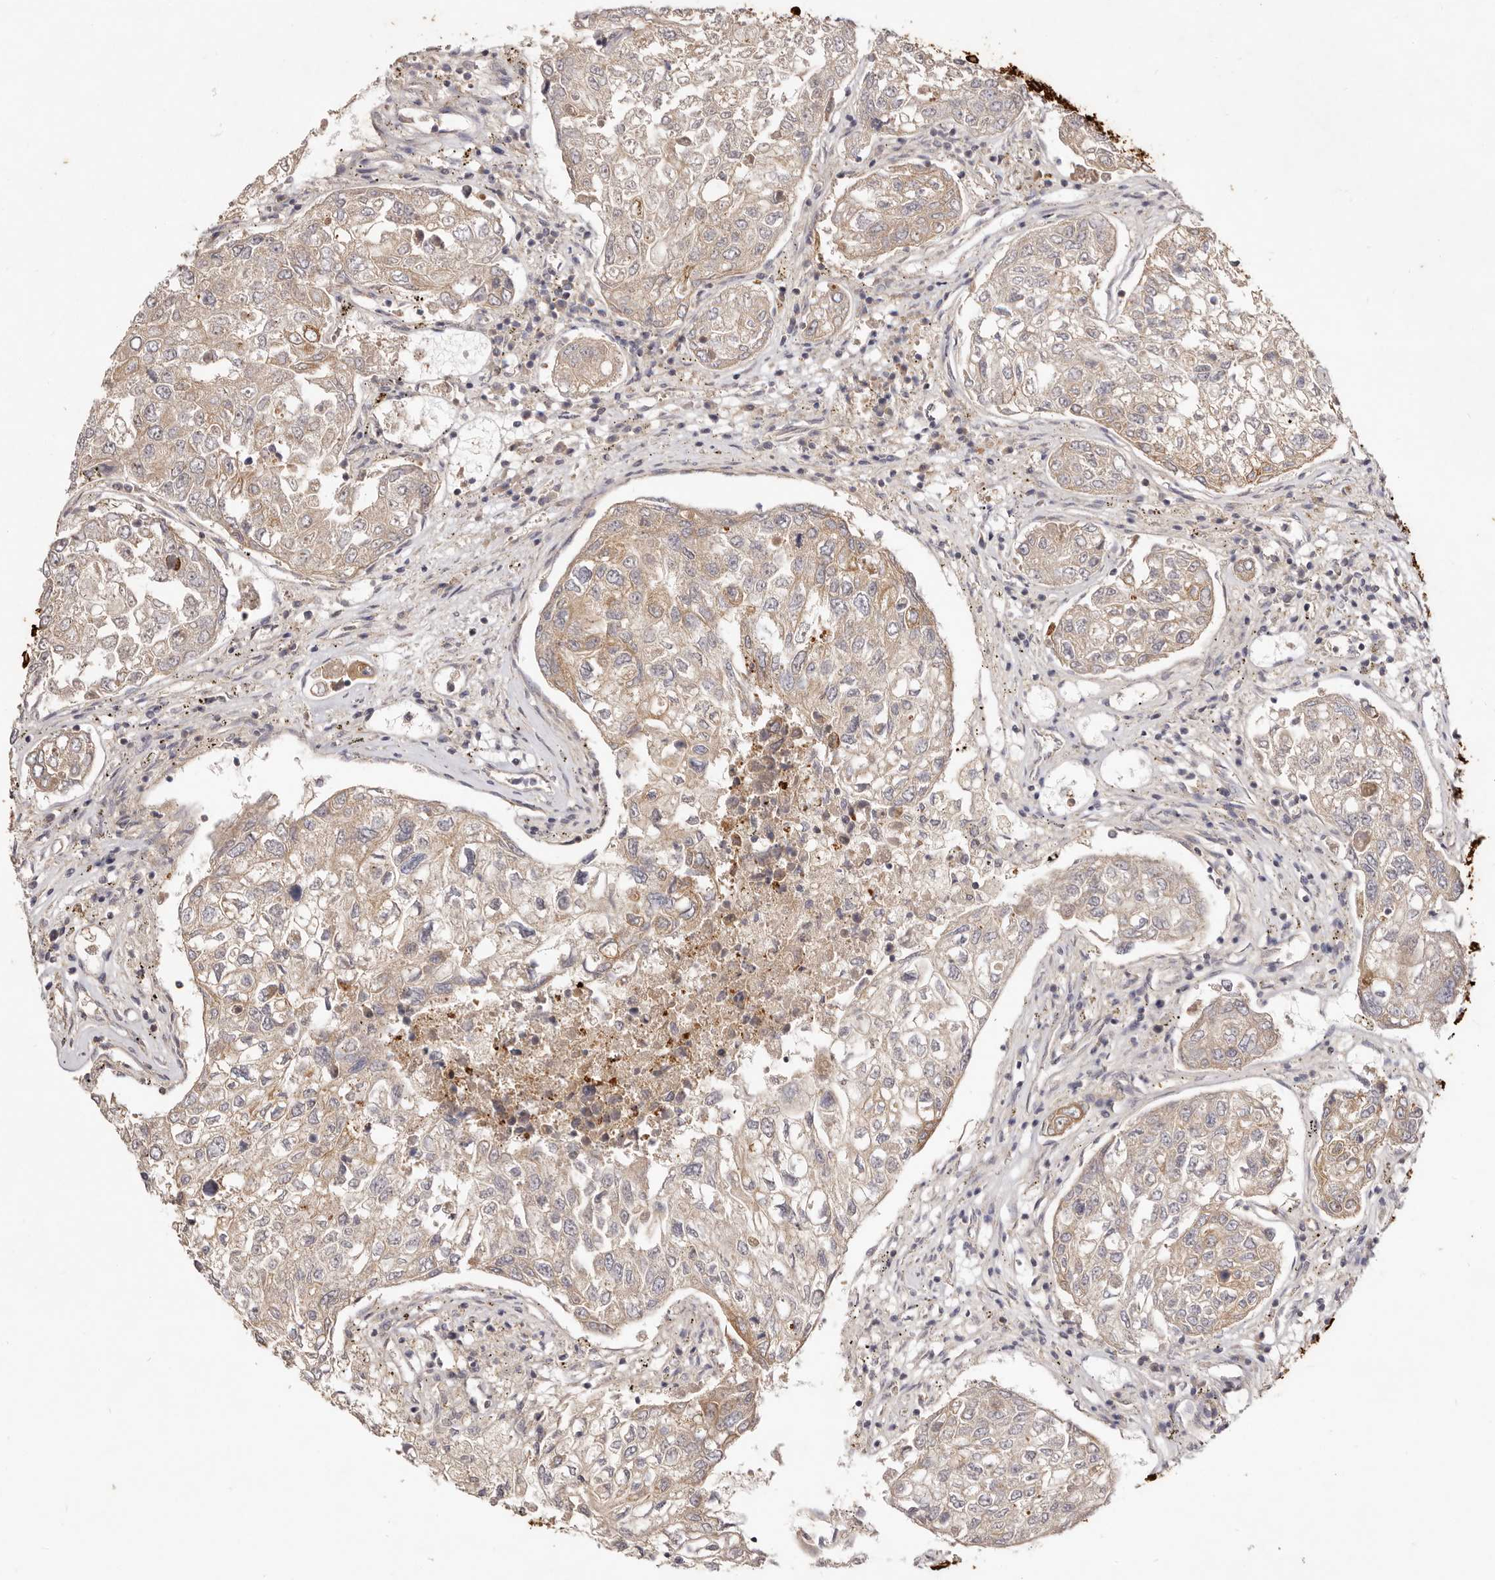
{"staining": {"intensity": "weak", "quantity": ">75%", "location": "cytoplasmic/membranous"}, "tissue": "urothelial cancer", "cell_type": "Tumor cells", "image_type": "cancer", "snomed": [{"axis": "morphology", "description": "Urothelial carcinoma, High grade"}, {"axis": "topography", "description": "Lymph node"}, {"axis": "topography", "description": "Urinary bladder"}], "caption": "The image displays staining of urothelial carcinoma (high-grade), revealing weak cytoplasmic/membranous protein expression (brown color) within tumor cells.", "gene": "ADAMTS9", "patient": {"sex": "male", "age": 51}}